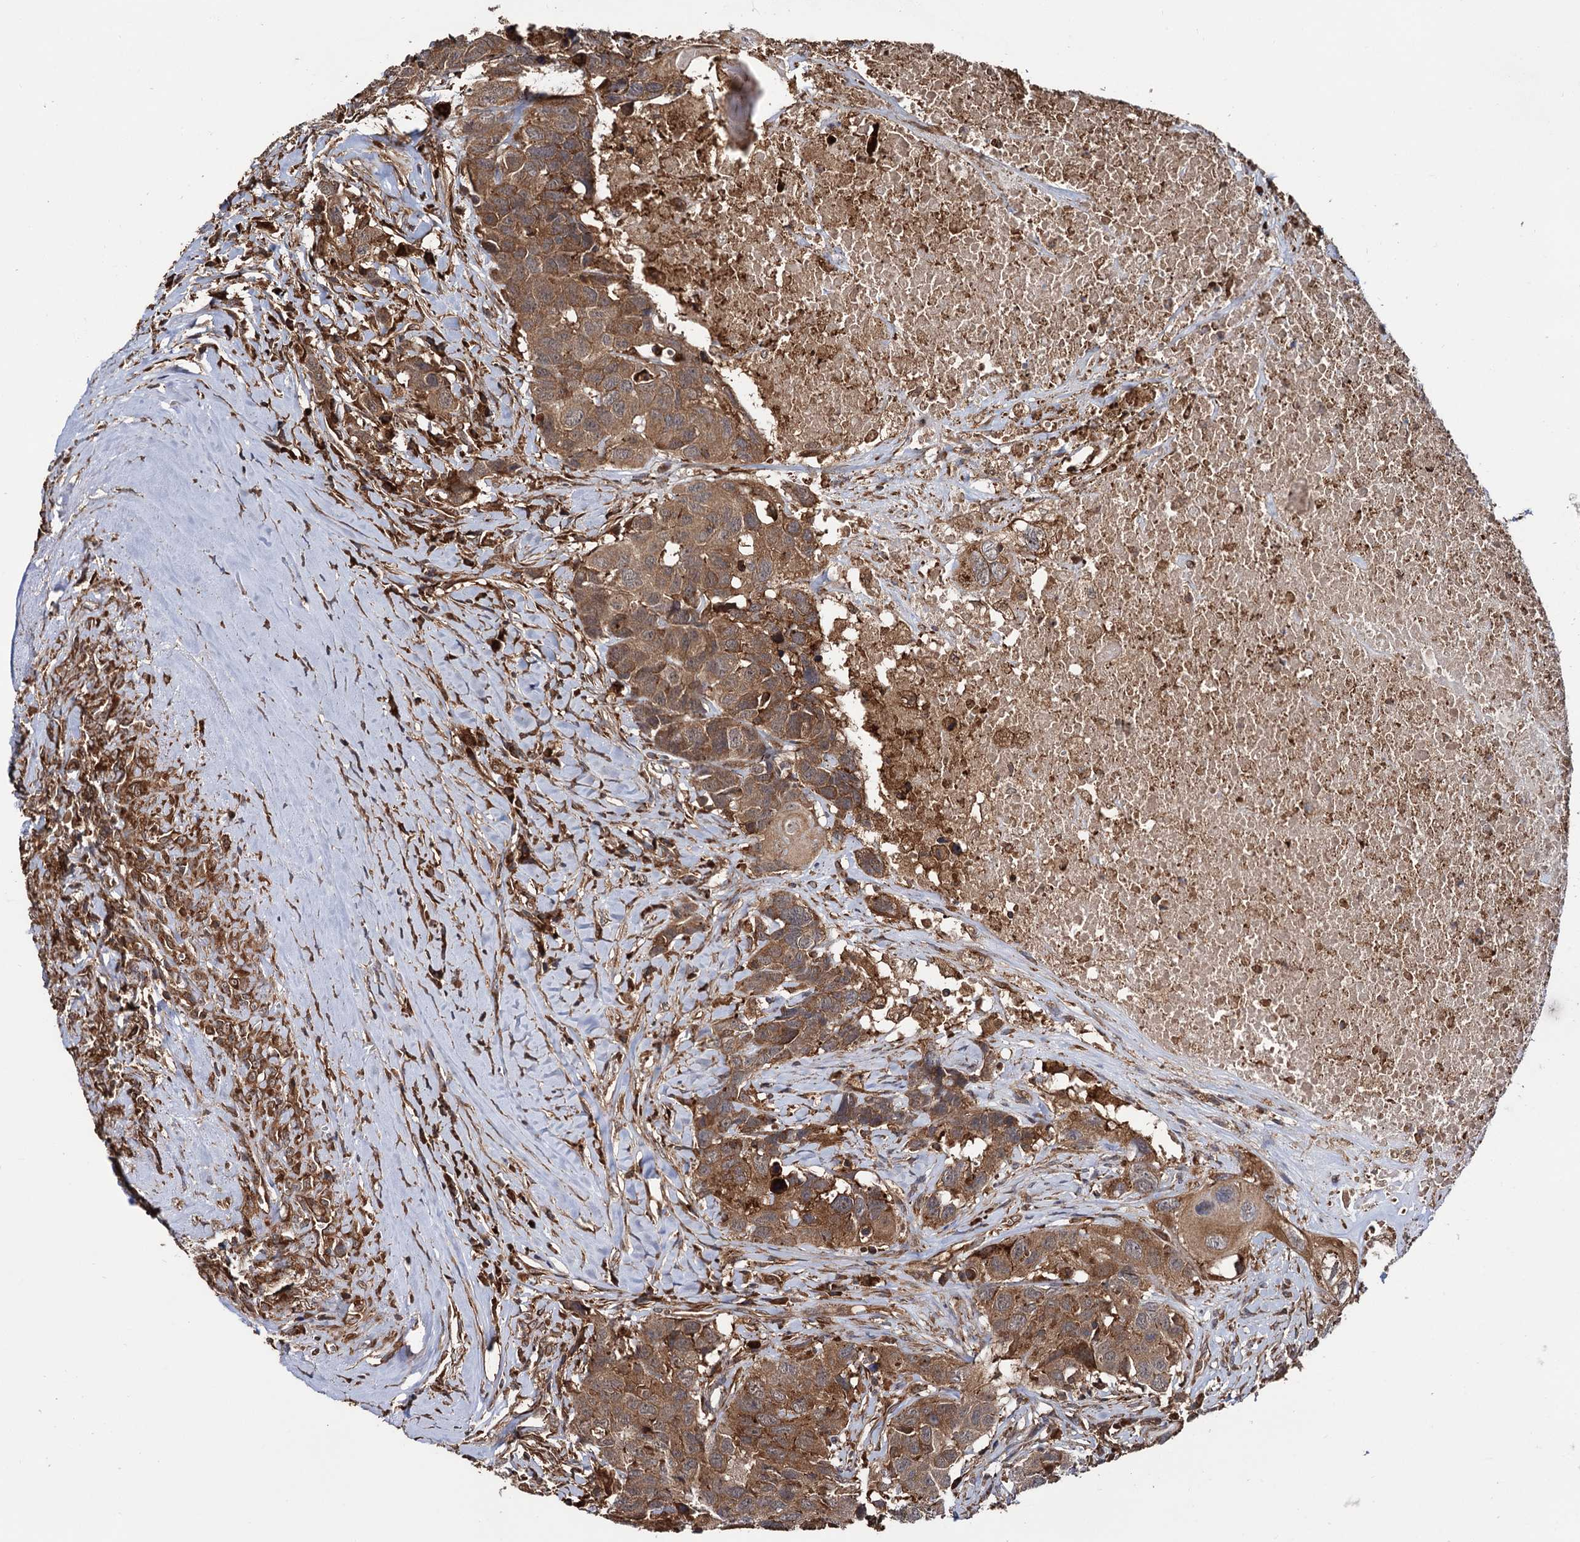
{"staining": {"intensity": "moderate", "quantity": ">75%", "location": "cytoplasmic/membranous"}, "tissue": "head and neck cancer", "cell_type": "Tumor cells", "image_type": "cancer", "snomed": [{"axis": "morphology", "description": "Squamous cell carcinoma, NOS"}, {"axis": "topography", "description": "Head-Neck"}], "caption": "DAB (3,3'-diaminobenzidine) immunohistochemical staining of human head and neck cancer (squamous cell carcinoma) shows moderate cytoplasmic/membranous protein expression in about >75% of tumor cells. (brown staining indicates protein expression, while blue staining denotes nuclei).", "gene": "ATP8B4", "patient": {"sex": "male", "age": 66}}